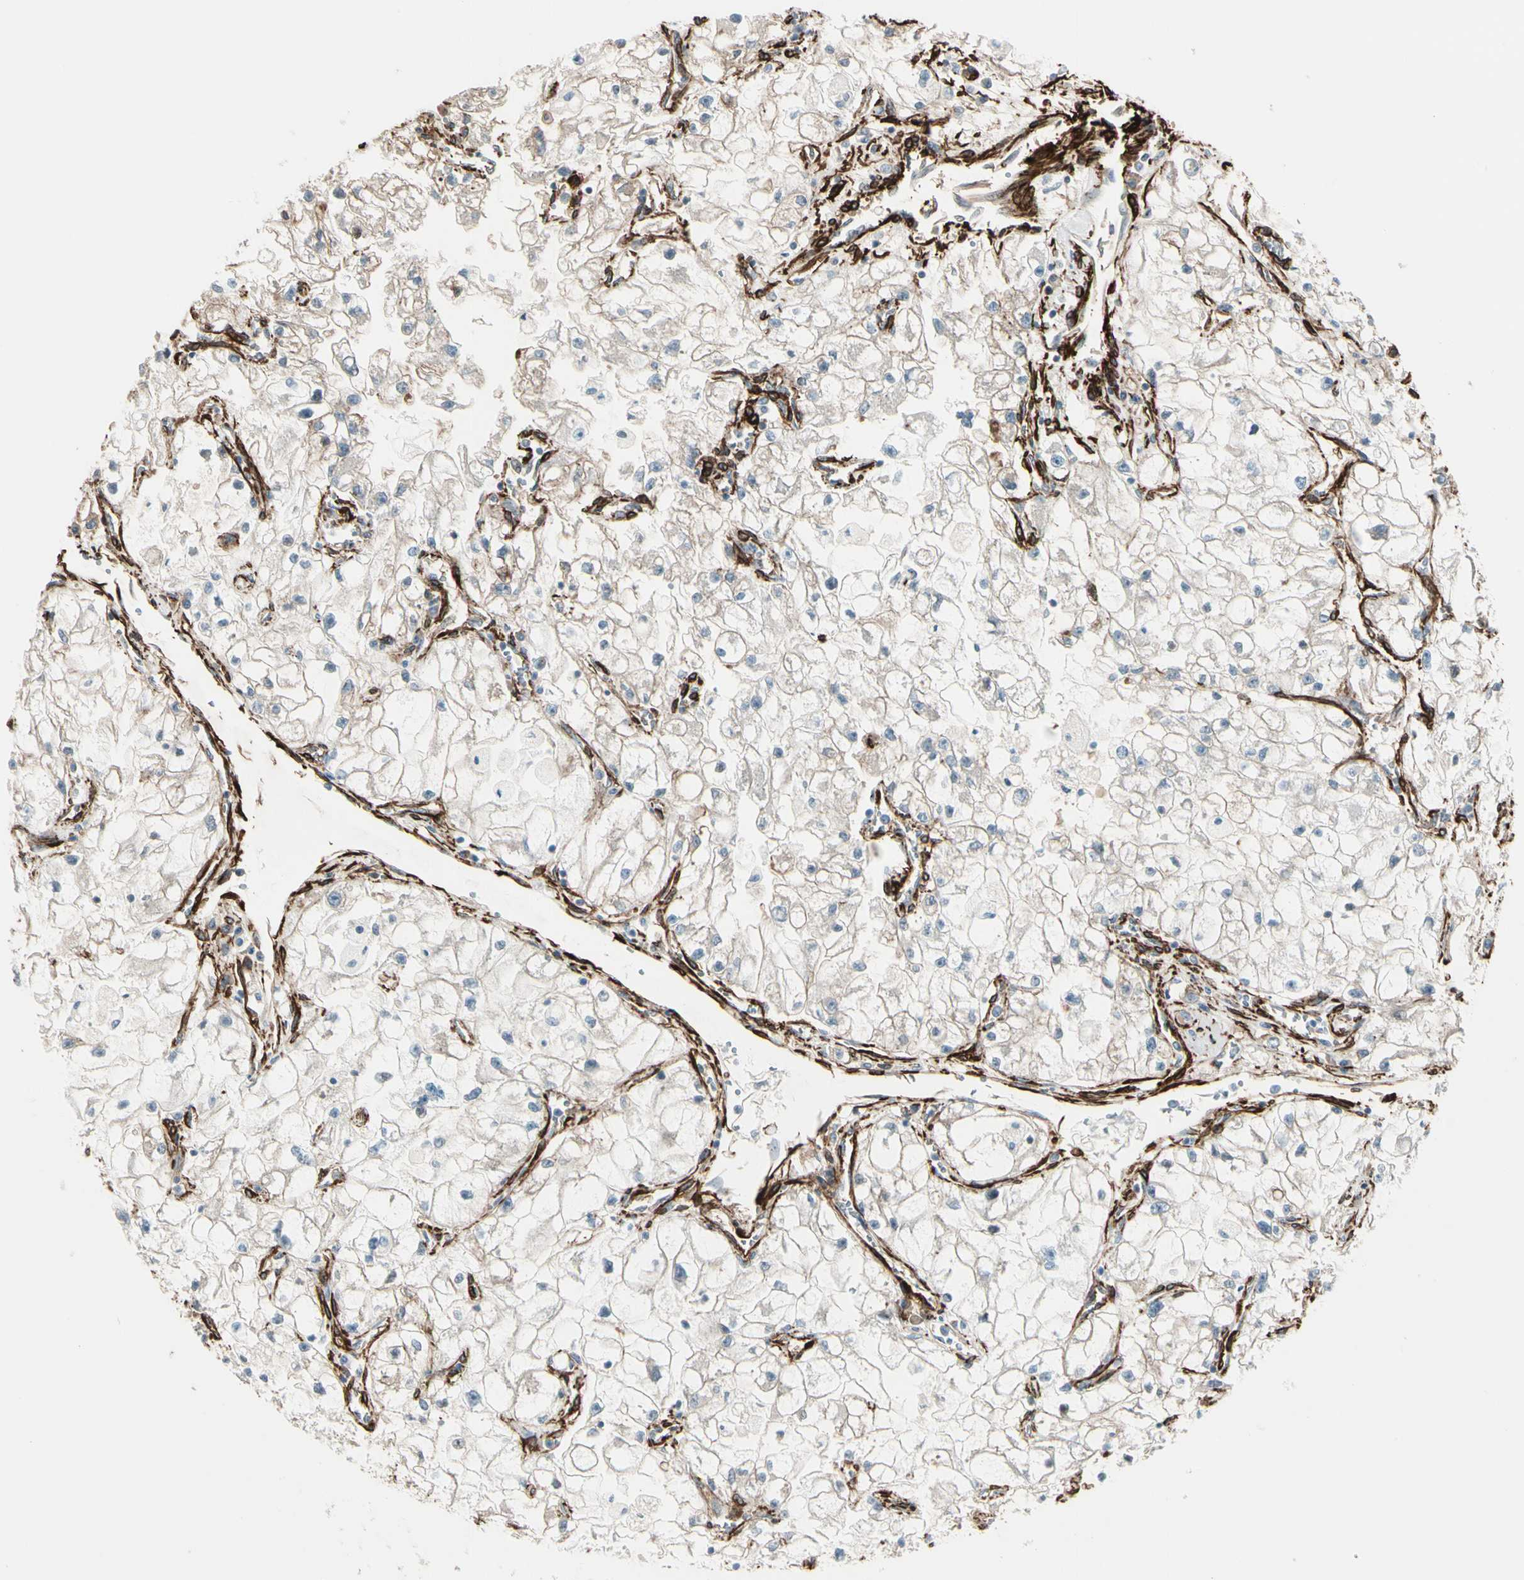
{"staining": {"intensity": "weak", "quantity": "<25%", "location": "cytoplasmic/membranous"}, "tissue": "renal cancer", "cell_type": "Tumor cells", "image_type": "cancer", "snomed": [{"axis": "morphology", "description": "Adenocarcinoma, NOS"}, {"axis": "topography", "description": "Kidney"}], "caption": "Immunohistochemical staining of renal adenocarcinoma reveals no significant expression in tumor cells.", "gene": "CALD1", "patient": {"sex": "female", "age": 70}}